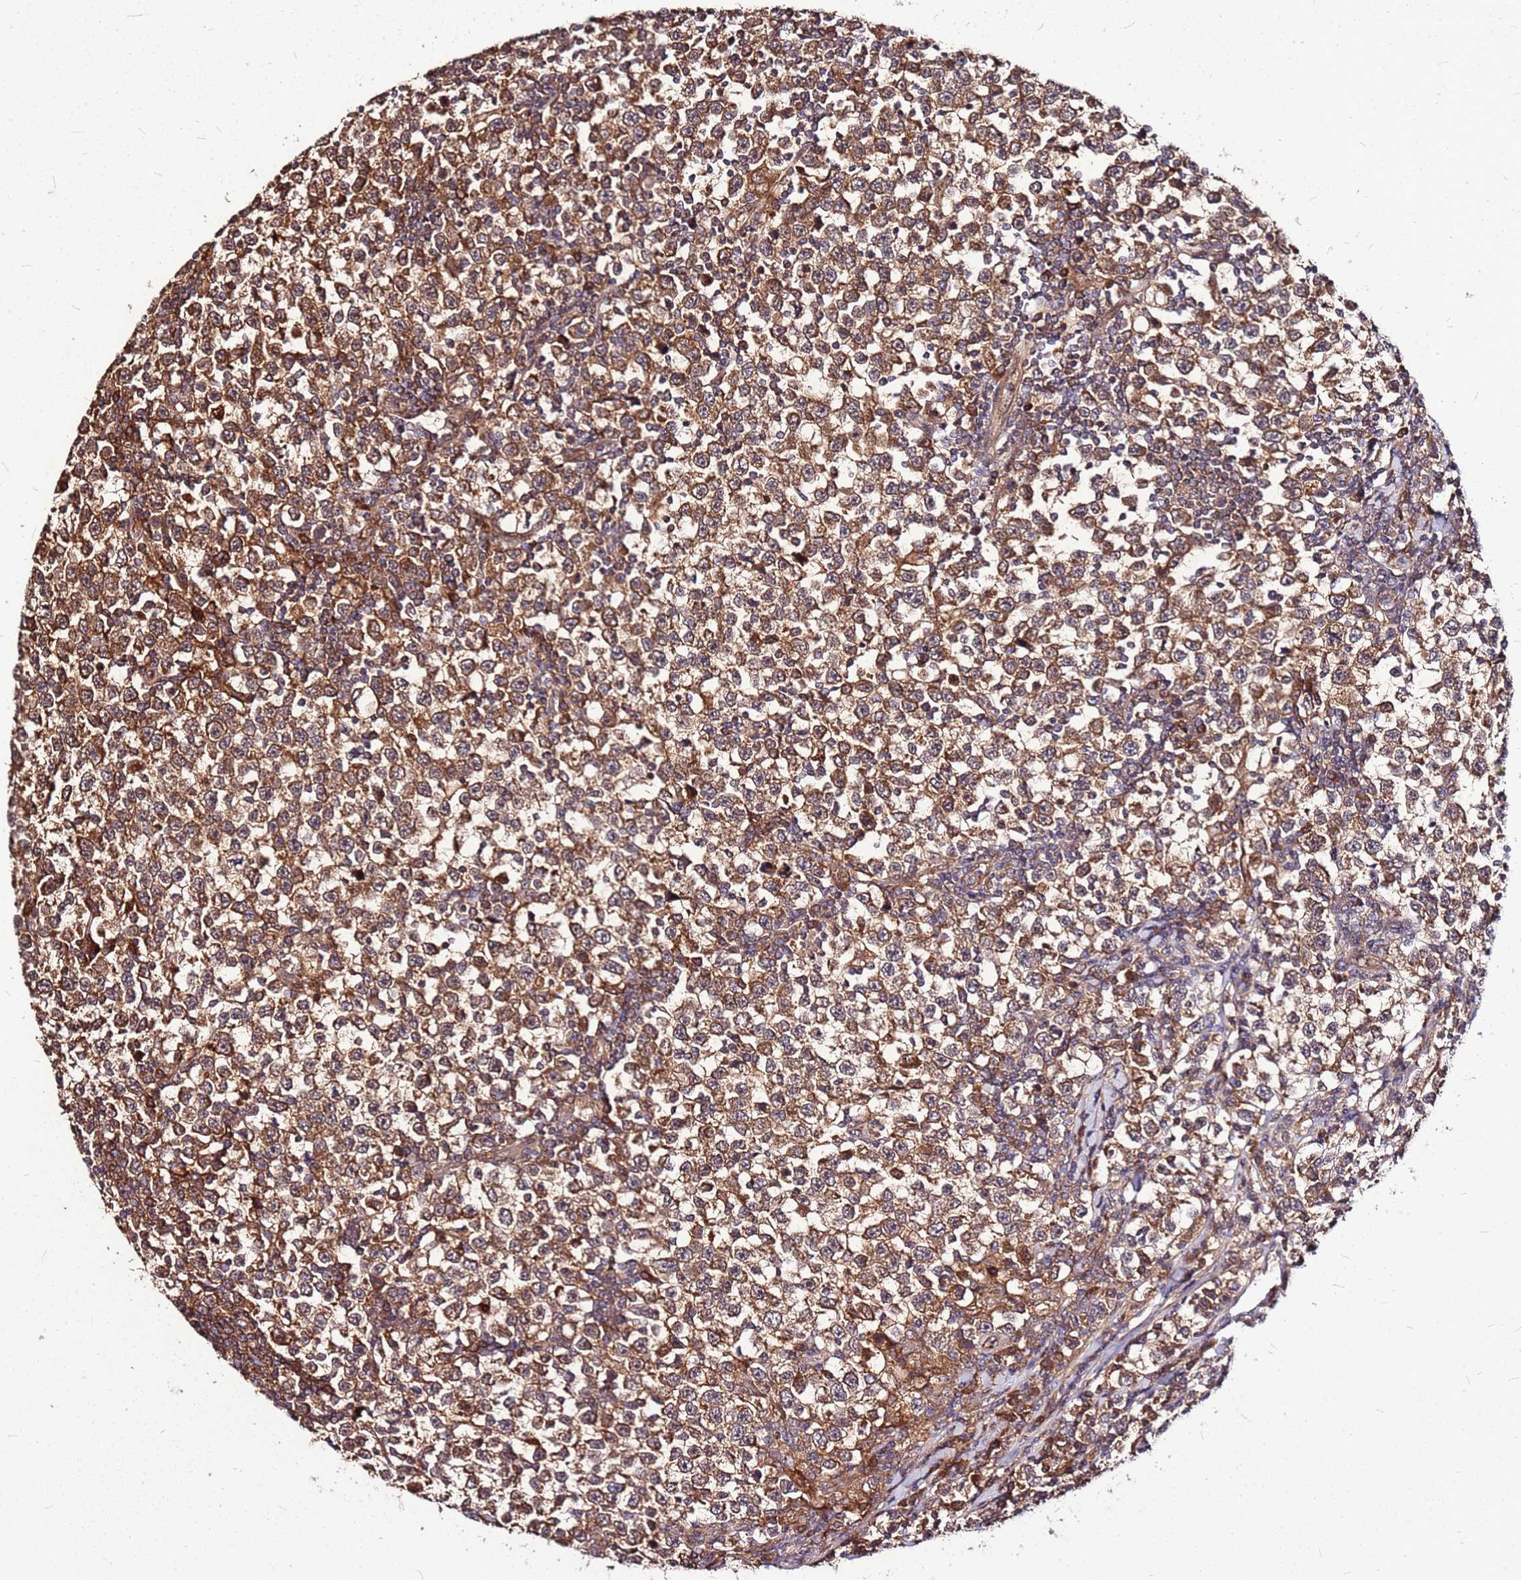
{"staining": {"intensity": "moderate", "quantity": ">75%", "location": "cytoplasmic/membranous"}, "tissue": "testis cancer", "cell_type": "Tumor cells", "image_type": "cancer", "snomed": [{"axis": "morphology", "description": "Normal tissue, NOS"}, {"axis": "morphology", "description": "Seminoma, NOS"}, {"axis": "topography", "description": "Testis"}], "caption": "Immunohistochemical staining of testis seminoma exhibits medium levels of moderate cytoplasmic/membranous protein positivity in approximately >75% of tumor cells. The staining is performed using DAB brown chromogen to label protein expression. The nuclei are counter-stained blue using hematoxylin.", "gene": "LYPLAL1", "patient": {"sex": "male", "age": 43}}